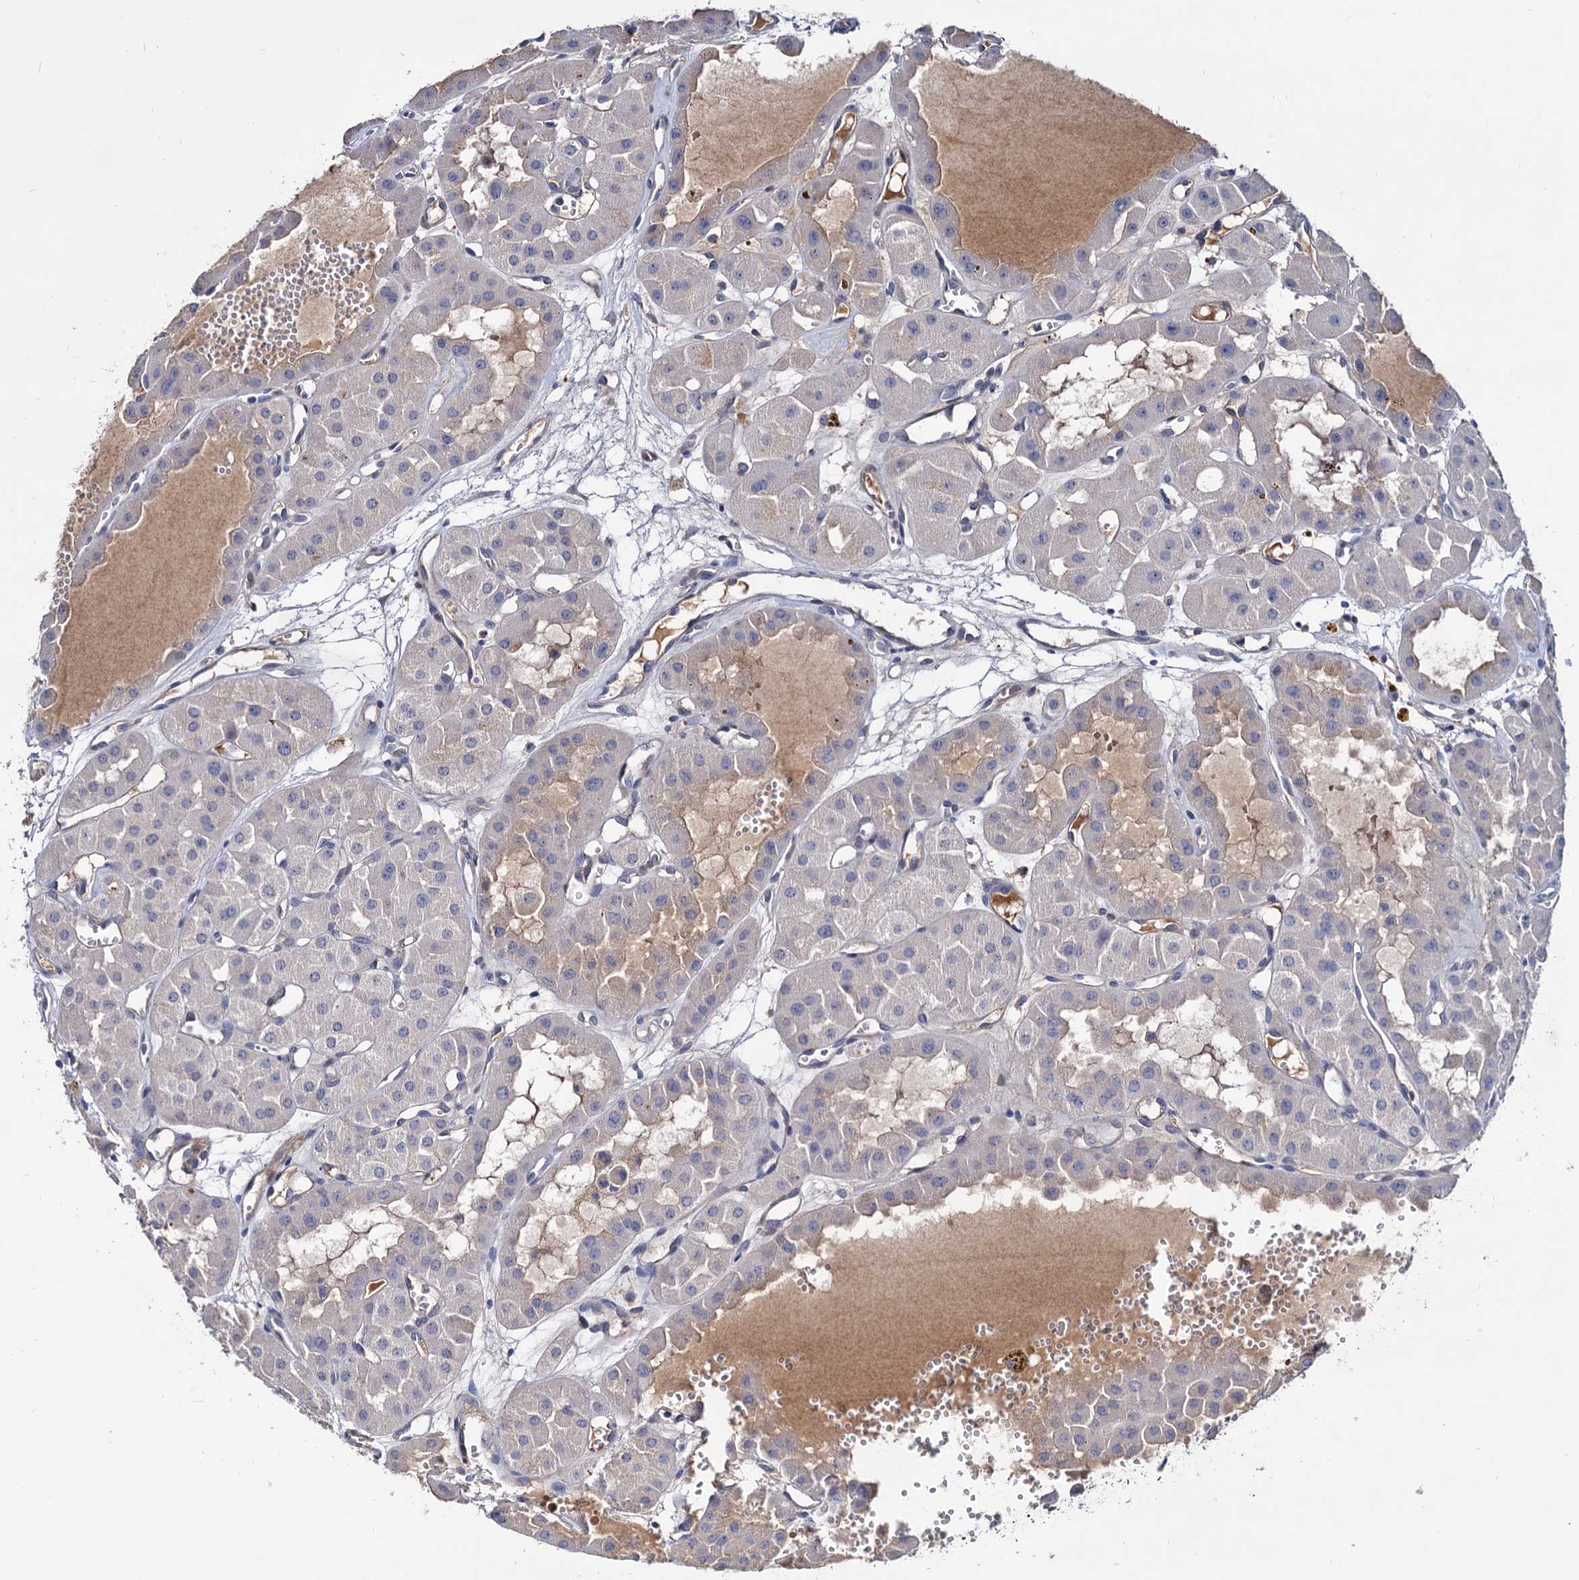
{"staining": {"intensity": "negative", "quantity": "none", "location": "none"}, "tissue": "renal cancer", "cell_type": "Tumor cells", "image_type": "cancer", "snomed": [{"axis": "morphology", "description": "Carcinoma, NOS"}, {"axis": "topography", "description": "Kidney"}], "caption": "Immunohistochemistry (IHC) image of neoplastic tissue: human renal cancer stained with DAB (3,3'-diaminobenzidine) displays no significant protein positivity in tumor cells.", "gene": "NPAS4", "patient": {"sex": "female", "age": 75}}